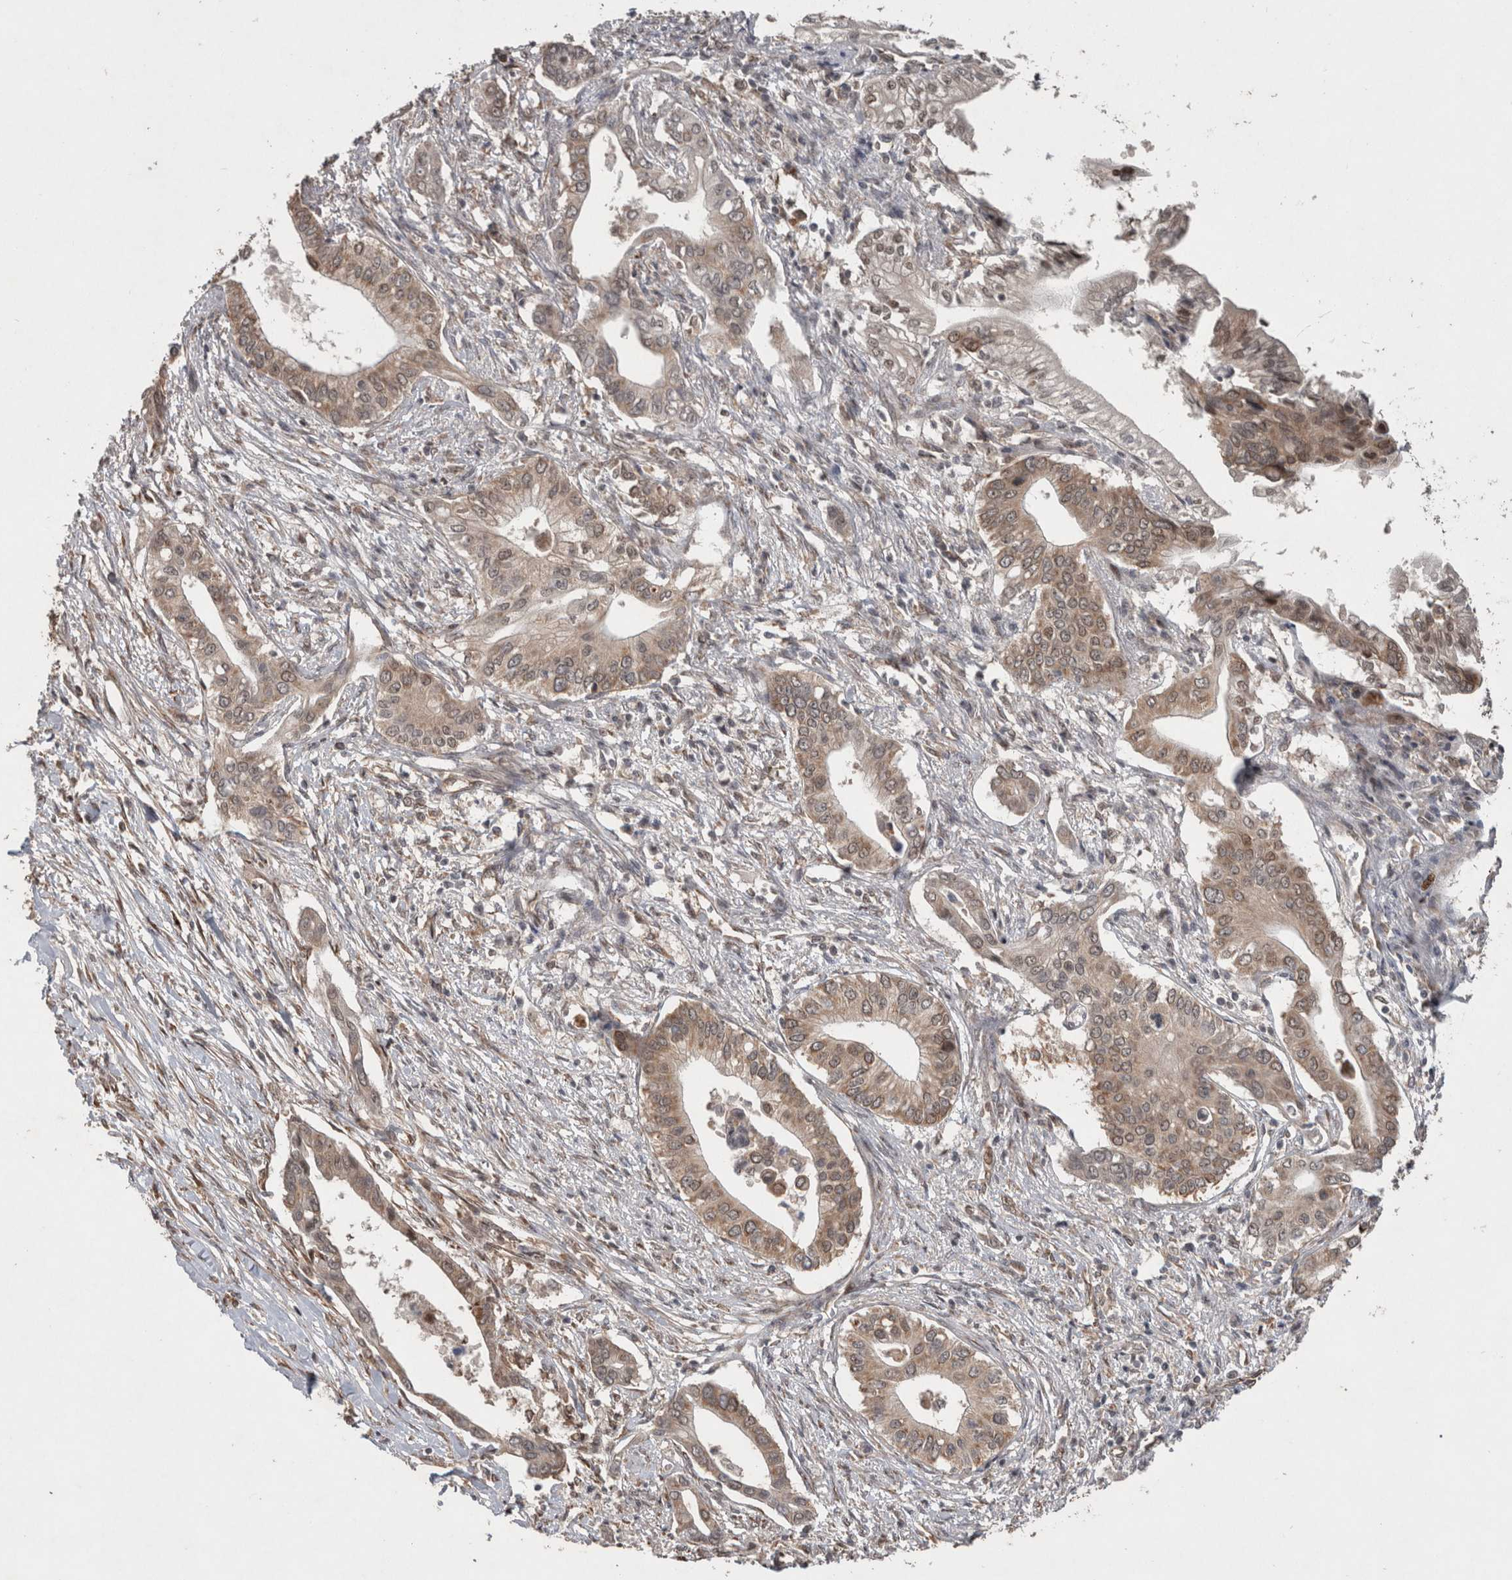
{"staining": {"intensity": "weak", "quantity": ">75%", "location": "cytoplasmic/membranous,nuclear"}, "tissue": "pancreatic cancer", "cell_type": "Tumor cells", "image_type": "cancer", "snomed": [{"axis": "morphology", "description": "Normal tissue, NOS"}, {"axis": "morphology", "description": "Adenocarcinoma, NOS"}, {"axis": "topography", "description": "Pancreas"}, {"axis": "topography", "description": "Peripheral nerve tissue"}], "caption": "An image of adenocarcinoma (pancreatic) stained for a protein reveals weak cytoplasmic/membranous and nuclear brown staining in tumor cells. (DAB = brown stain, brightfield microscopy at high magnification).", "gene": "GIMAP6", "patient": {"sex": "male", "age": 59}}